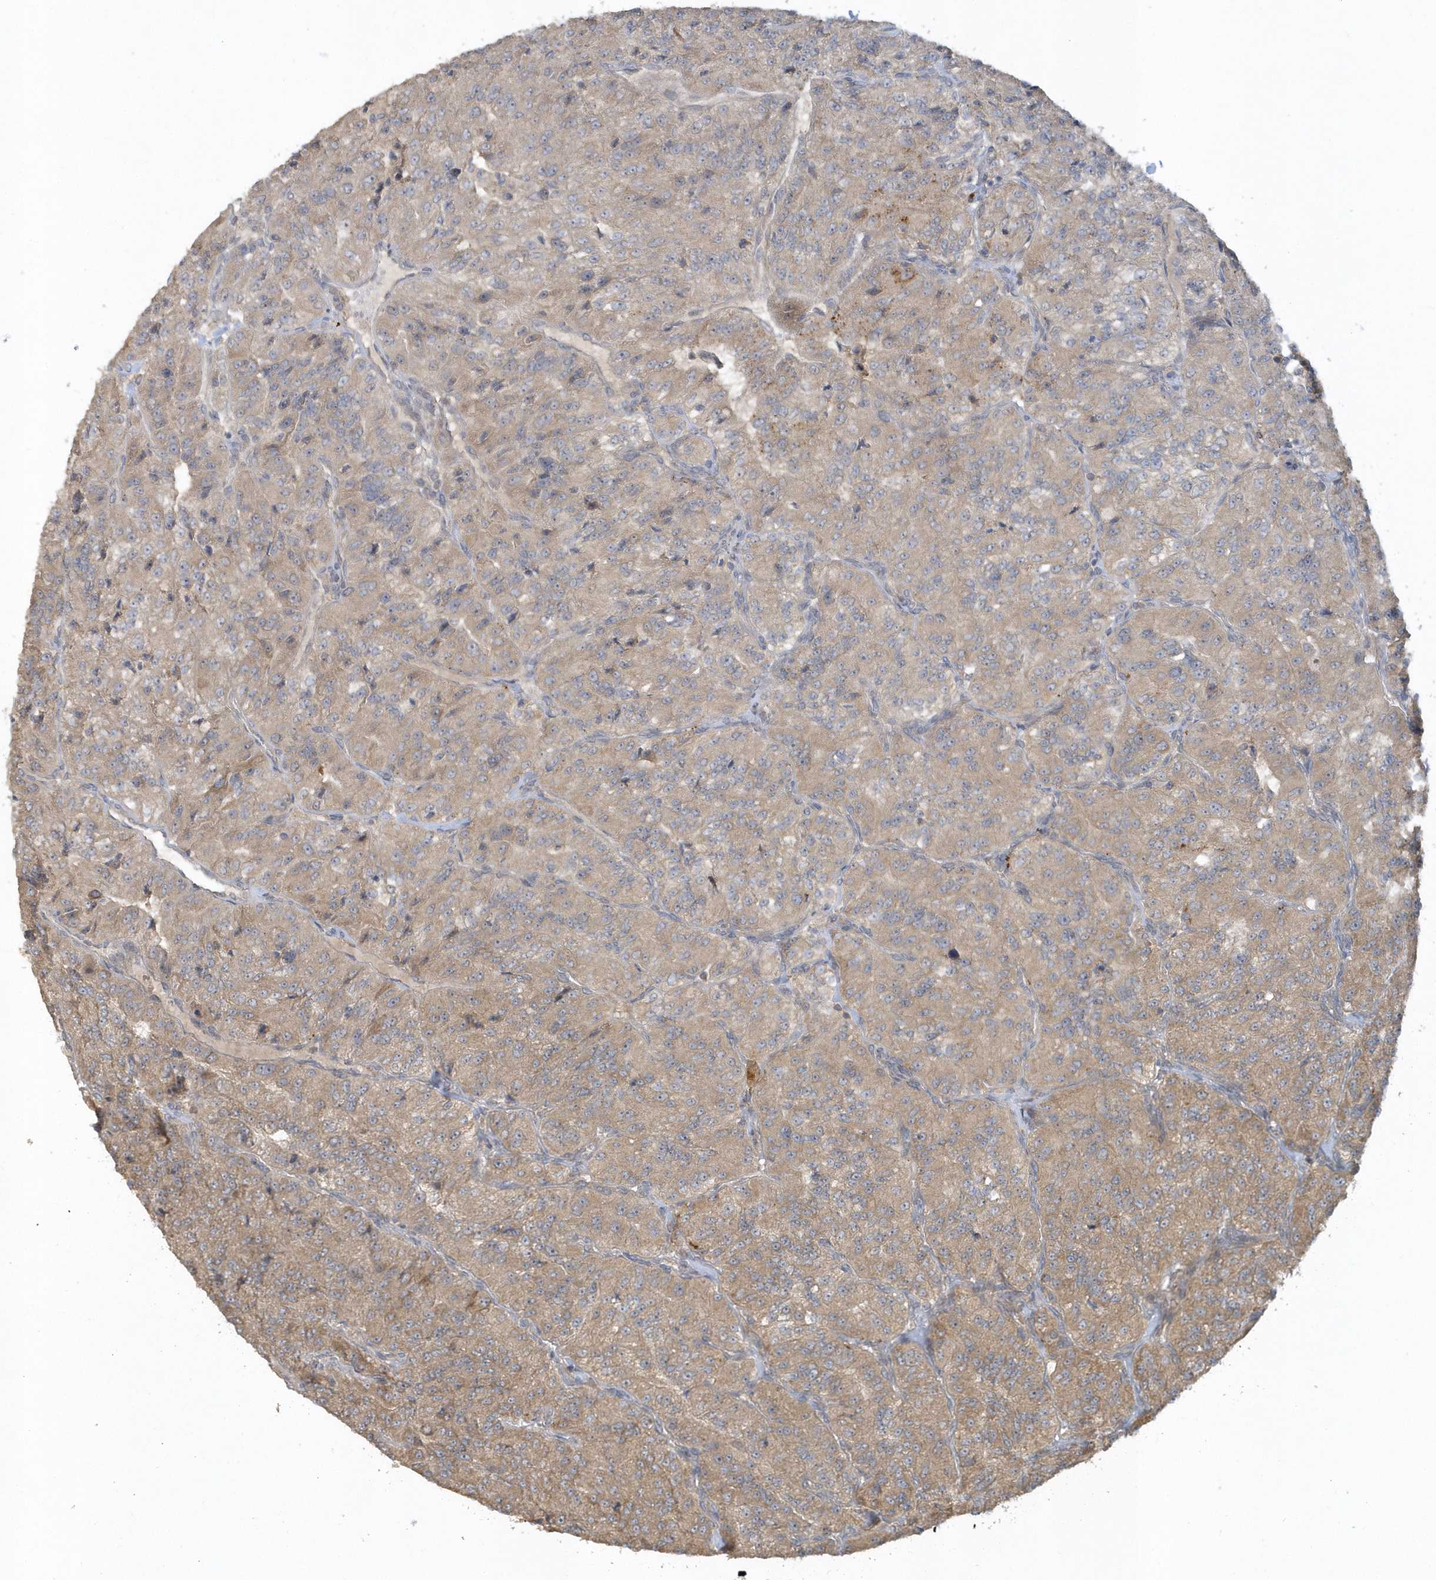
{"staining": {"intensity": "moderate", "quantity": "25%-75%", "location": "cytoplasmic/membranous"}, "tissue": "renal cancer", "cell_type": "Tumor cells", "image_type": "cancer", "snomed": [{"axis": "morphology", "description": "Adenocarcinoma, NOS"}, {"axis": "topography", "description": "Kidney"}], "caption": "Immunohistochemistry micrograph of neoplastic tissue: human renal cancer (adenocarcinoma) stained using immunohistochemistry displays medium levels of moderate protein expression localized specifically in the cytoplasmic/membranous of tumor cells, appearing as a cytoplasmic/membranous brown color.", "gene": "THG1L", "patient": {"sex": "female", "age": 63}}